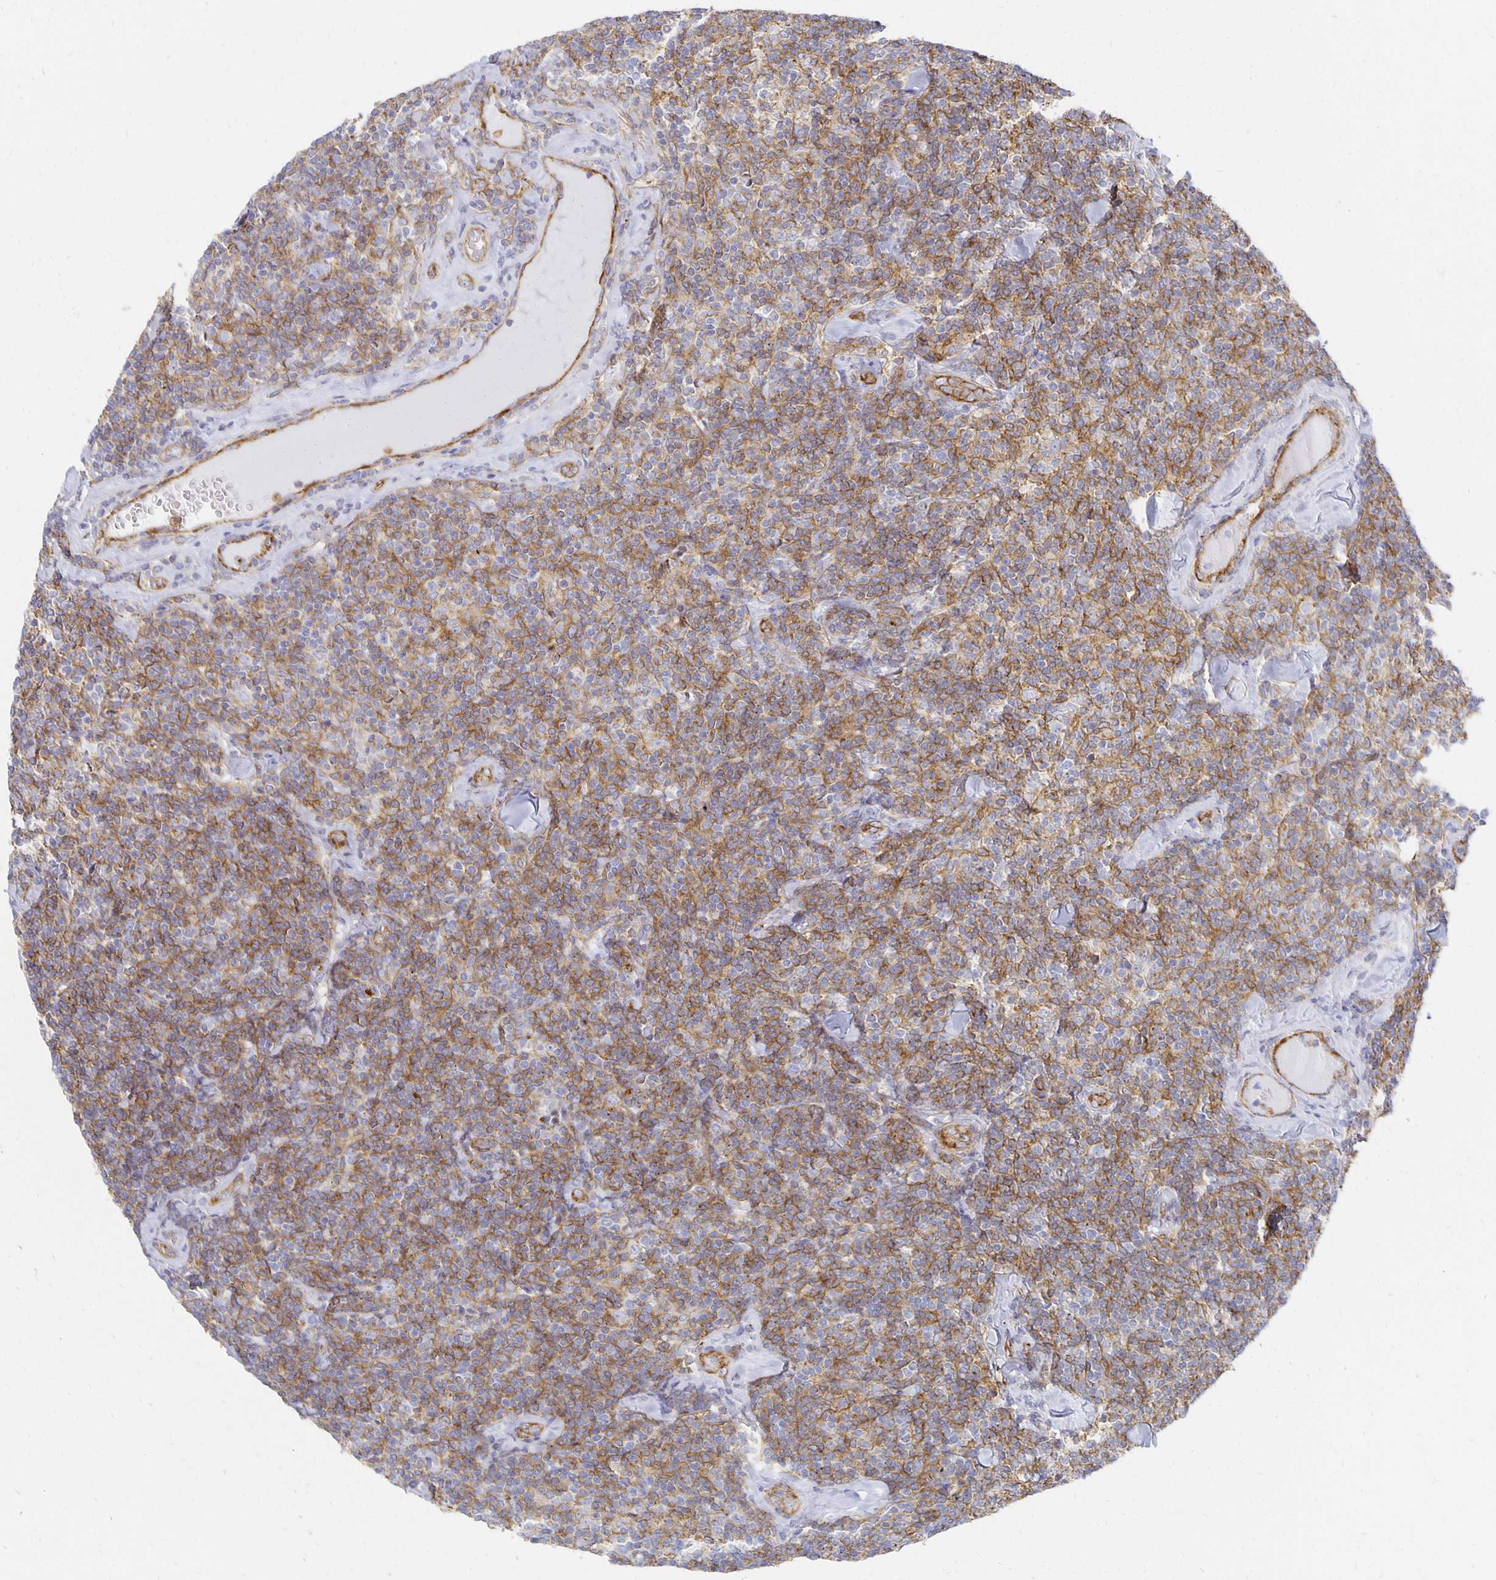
{"staining": {"intensity": "moderate", "quantity": ">75%", "location": "cytoplasmic/membranous"}, "tissue": "lymphoma", "cell_type": "Tumor cells", "image_type": "cancer", "snomed": [{"axis": "morphology", "description": "Malignant lymphoma, non-Hodgkin's type, Low grade"}, {"axis": "topography", "description": "Lymph node"}], "caption": "Human low-grade malignant lymphoma, non-Hodgkin's type stained with a brown dye displays moderate cytoplasmic/membranous positive staining in approximately >75% of tumor cells.", "gene": "TAAR1", "patient": {"sex": "female", "age": 56}}